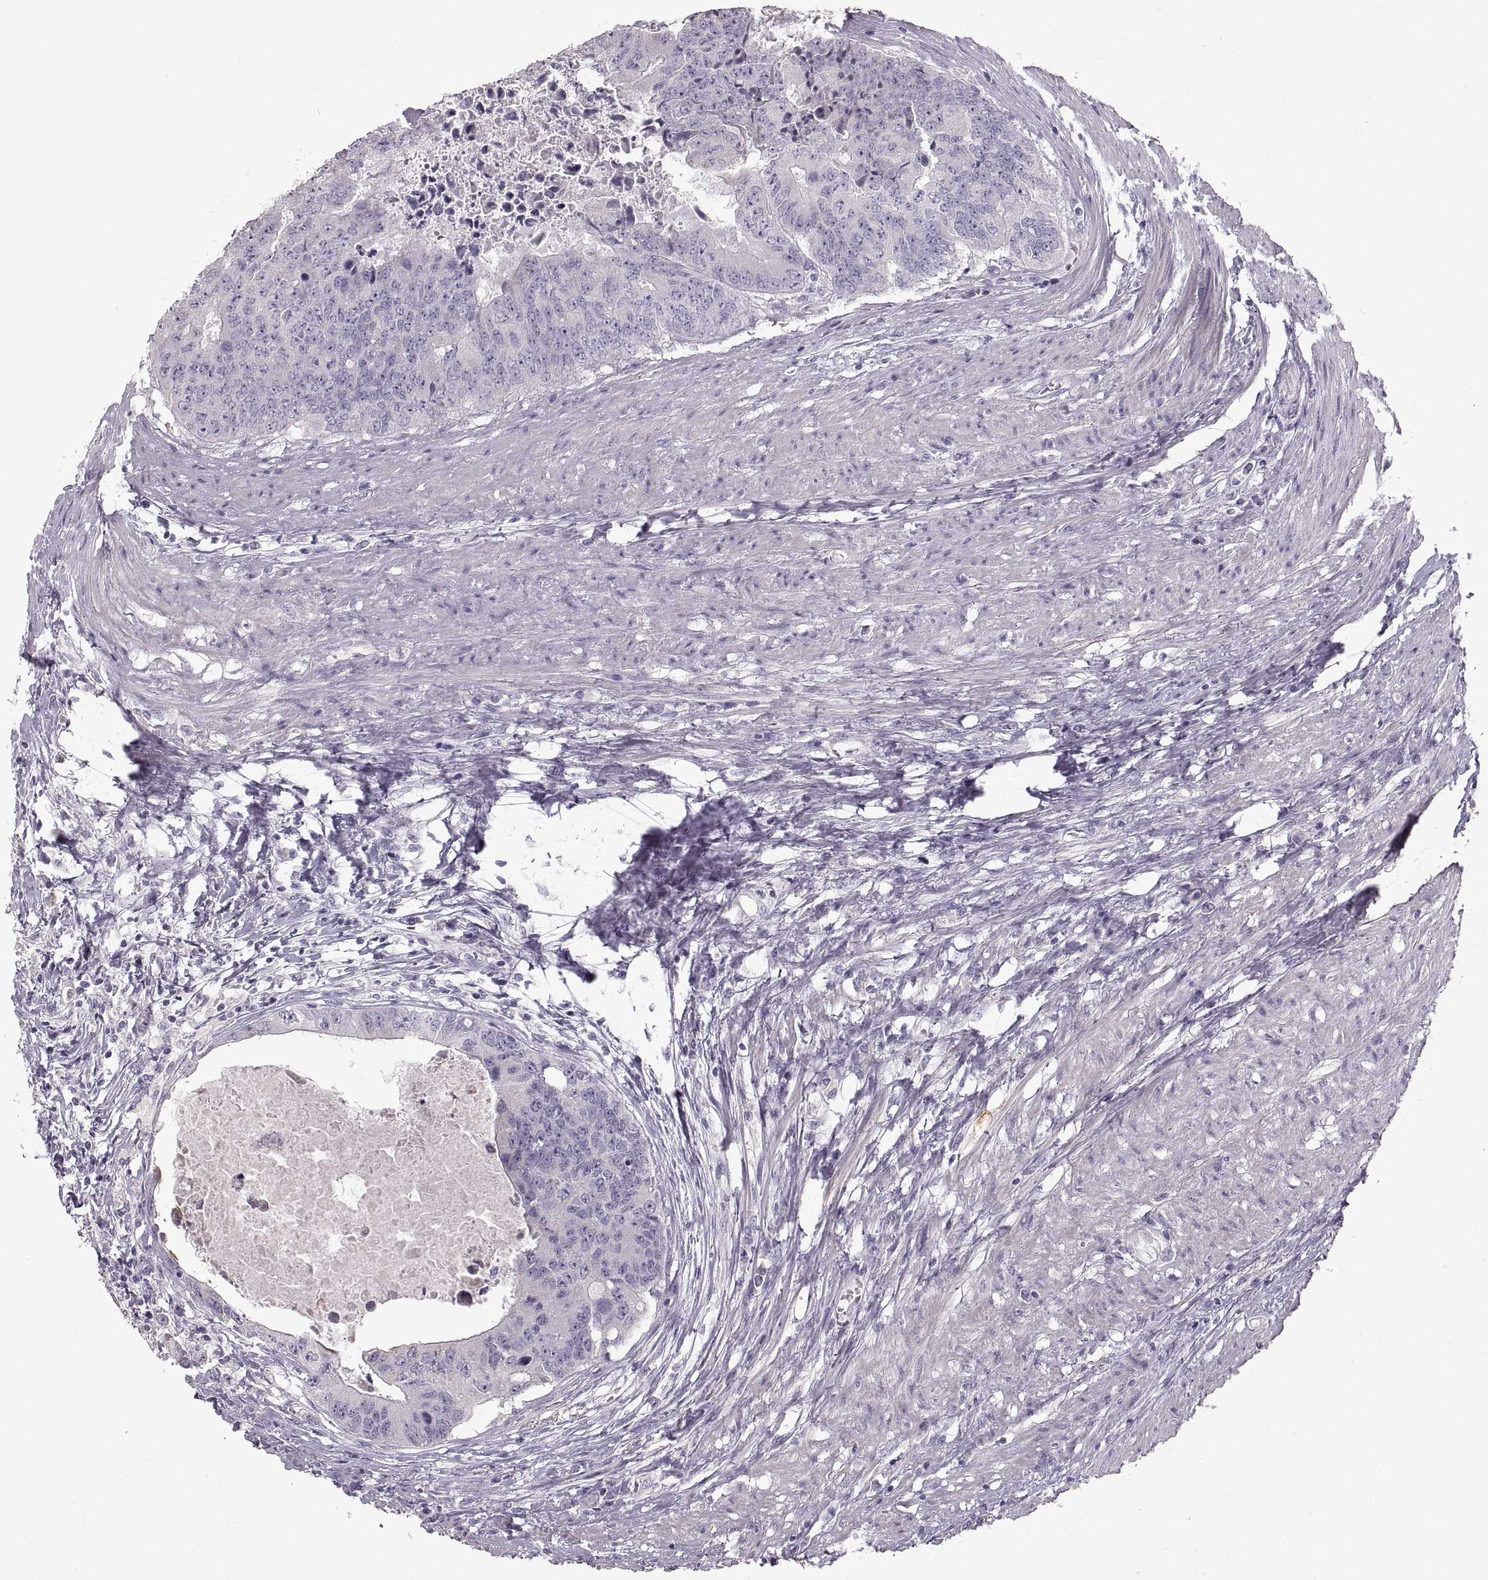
{"staining": {"intensity": "negative", "quantity": "none", "location": "none"}, "tissue": "colorectal cancer", "cell_type": "Tumor cells", "image_type": "cancer", "snomed": [{"axis": "morphology", "description": "Adenocarcinoma, NOS"}, {"axis": "topography", "description": "Rectum"}], "caption": "Immunohistochemical staining of human colorectal adenocarcinoma shows no significant positivity in tumor cells.", "gene": "ZP3", "patient": {"sex": "male", "age": 59}}